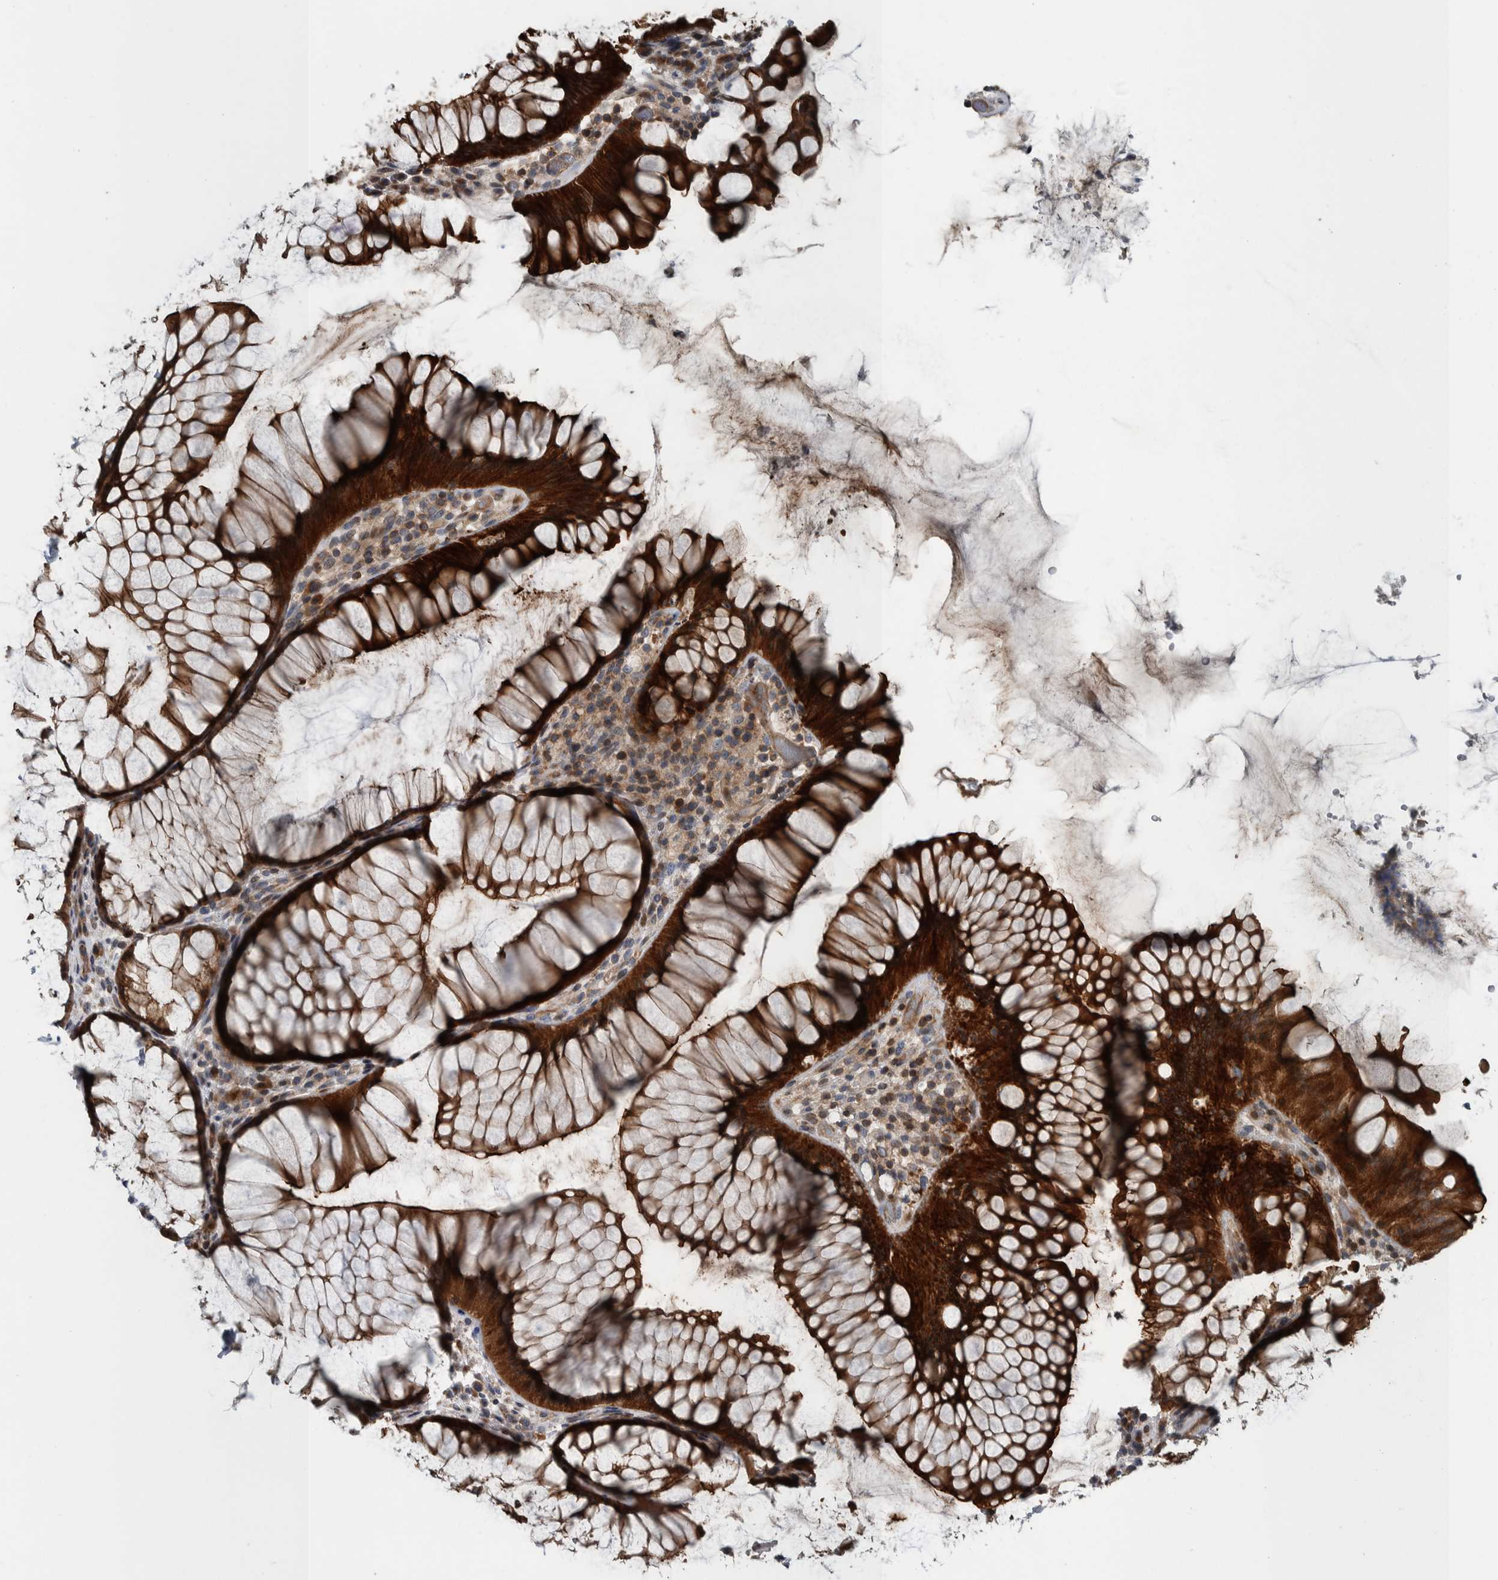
{"staining": {"intensity": "strong", "quantity": ">75%", "location": "cytoplasmic/membranous"}, "tissue": "rectum", "cell_type": "Glandular cells", "image_type": "normal", "snomed": [{"axis": "morphology", "description": "Normal tissue, NOS"}, {"axis": "topography", "description": "Rectum"}], "caption": "Brown immunohistochemical staining in unremarkable rectum shows strong cytoplasmic/membranous expression in about >75% of glandular cells. The staining was performed using DAB (3,3'-diaminobenzidine) to visualize the protein expression in brown, while the nuclei were stained in blue with hematoxylin (Magnification: 20x).", "gene": "BAIAP2L1", "patient": {"sex": "male", "age": 51}}